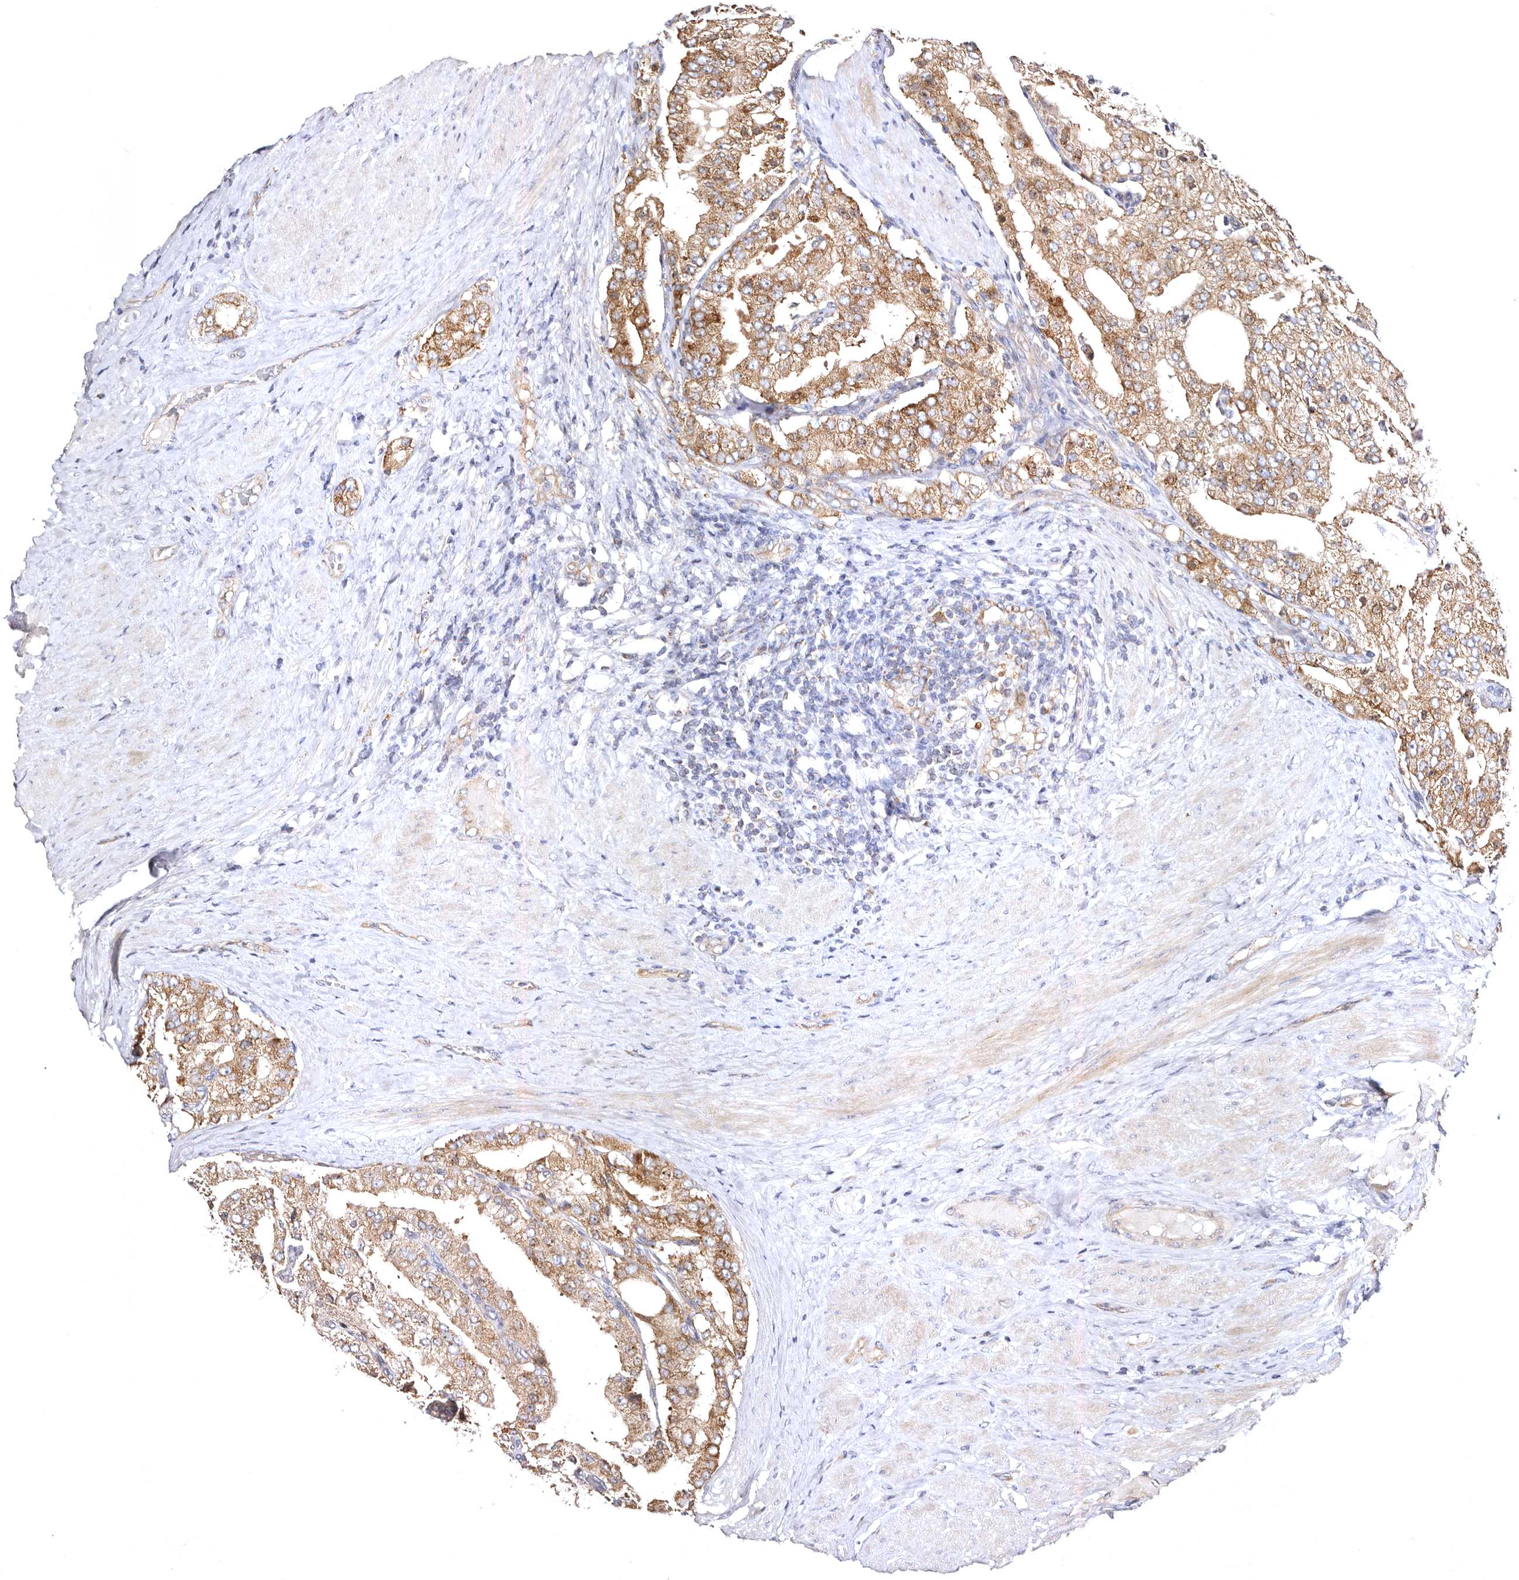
{"staining": {"intensity": "moderate", "quantity": ">75%", "location": "cytoplasmic/membranous"}, "tissue": "prostate cancer", "cell_type": "Tumor cells", "image_type": "cancer", "snomed": [{"axis": "morphology", "description": "Adenocarcinoma, High grade"}, {"axis": "topography", "description": "Prostate"}], "caption": "Immunohistochemical staining of human prostate cancer shows medium levels of moderate cytoplasmic/membranous staining in approximately >75% of tumor cells.", "gene": "BAIAP2L1", "patient": {"sex": "male", "age": 50}}